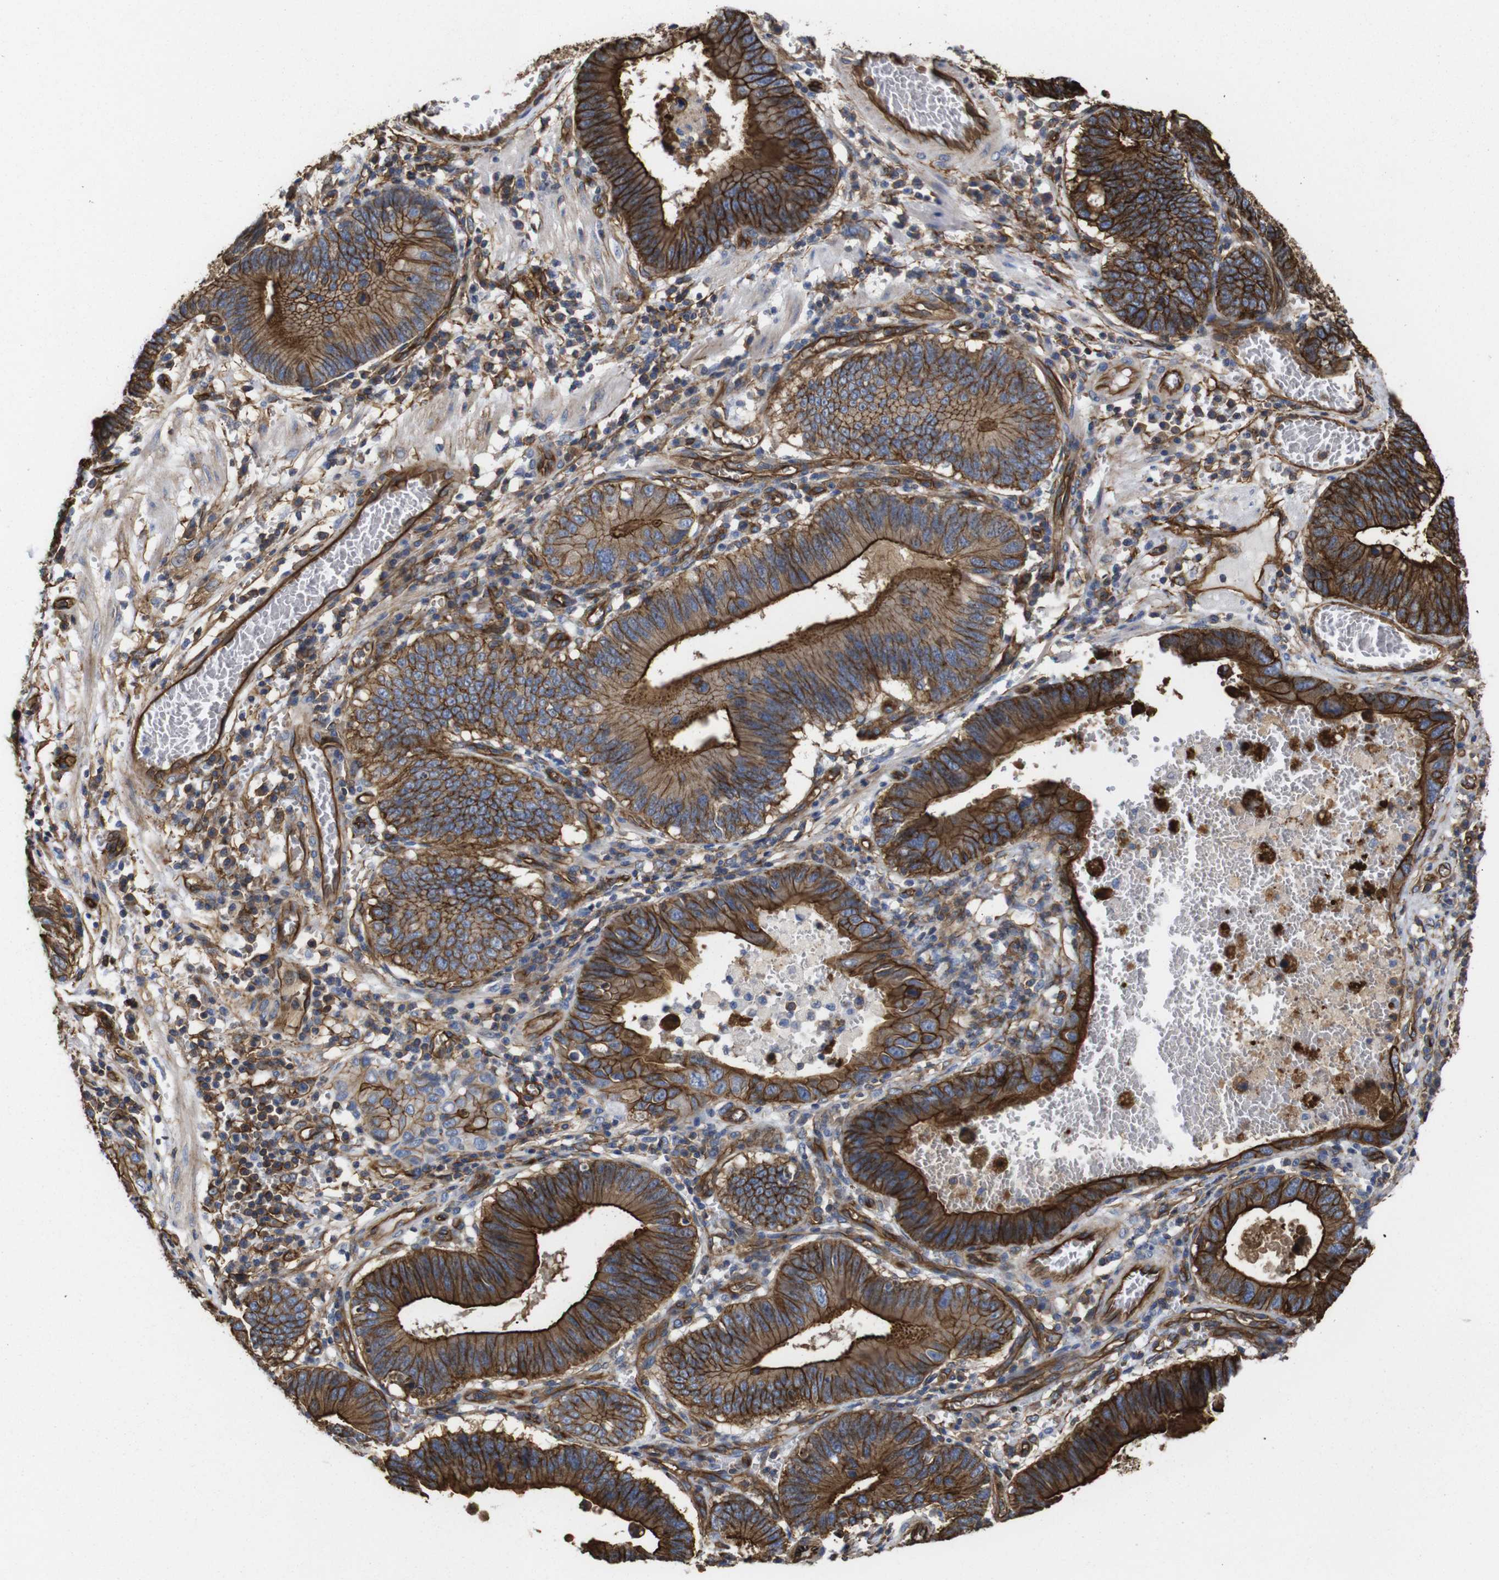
{"staining": {"intensity": "strong", "quantity": ">75%", "location": "cytoplasmic/membranous"}, "tissue": "stomach cancer", "cell_type": "Tumor cells", "image_type": "cancer", "snomed": [{"axis": "morphology", "description": "Adenocarcinoma, NOS"}, {"axis": "topography", "description": "Stomach"}, {"axis": "topography", "description": "Gastric cardia"}], "caption": "Immunohistochemistry staining of stomach cancer, which displays high levels of strong cytoplasmic/membranous staining in approximately >75% of tumor cells indicating strong cytoplasmic/membranous protein positivity. The staining was performed using DAB (brown) for protein detection and nuclei were counterstained in hematoxylin (blue).", "gene": "SPTBN1", "patient": {"sex": "male", "age": 59}}